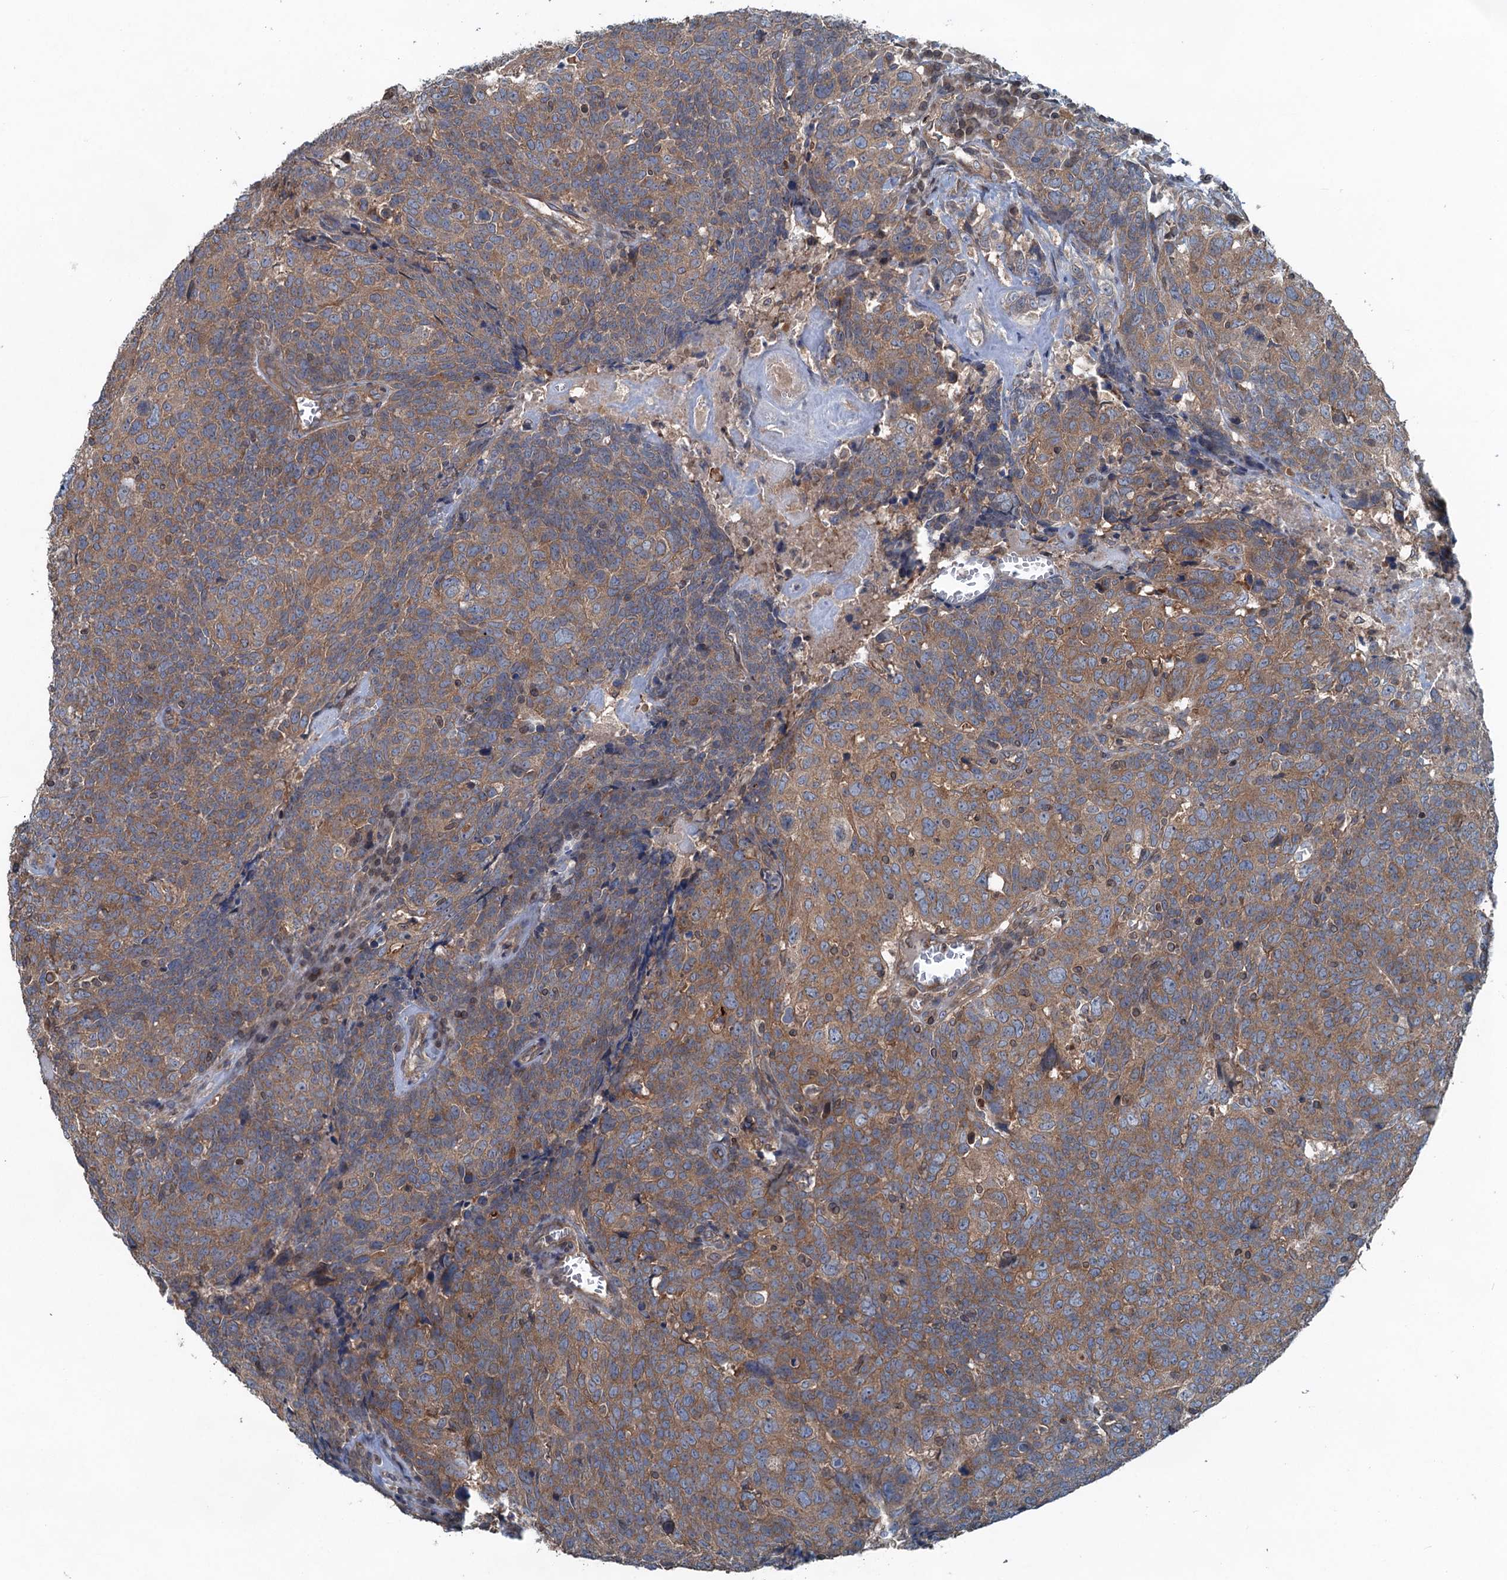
{"staining": {"intensity": "moderate", "quantity": ">75%", "location": "cytoplasmic/membranous"}, "tissue": "head and neck cancer", "cell_type": "Tumor cells", "image_type": "cancer", "snomed": [{"axis": "morphology", "description": "Squamous cell carcinoma, NOS"}, {"axis": "topography", "description": "Head-Neck"}], "caption": "Human head and neck cancer (squamous cell carcinoma) stained with a brown dye demonstrates moderate cytoplasmic/membranous positive staining in about >75% of tumor cells.", "gene": "TRAPPC8", "patient": {"sex": "male", "age": 66}}